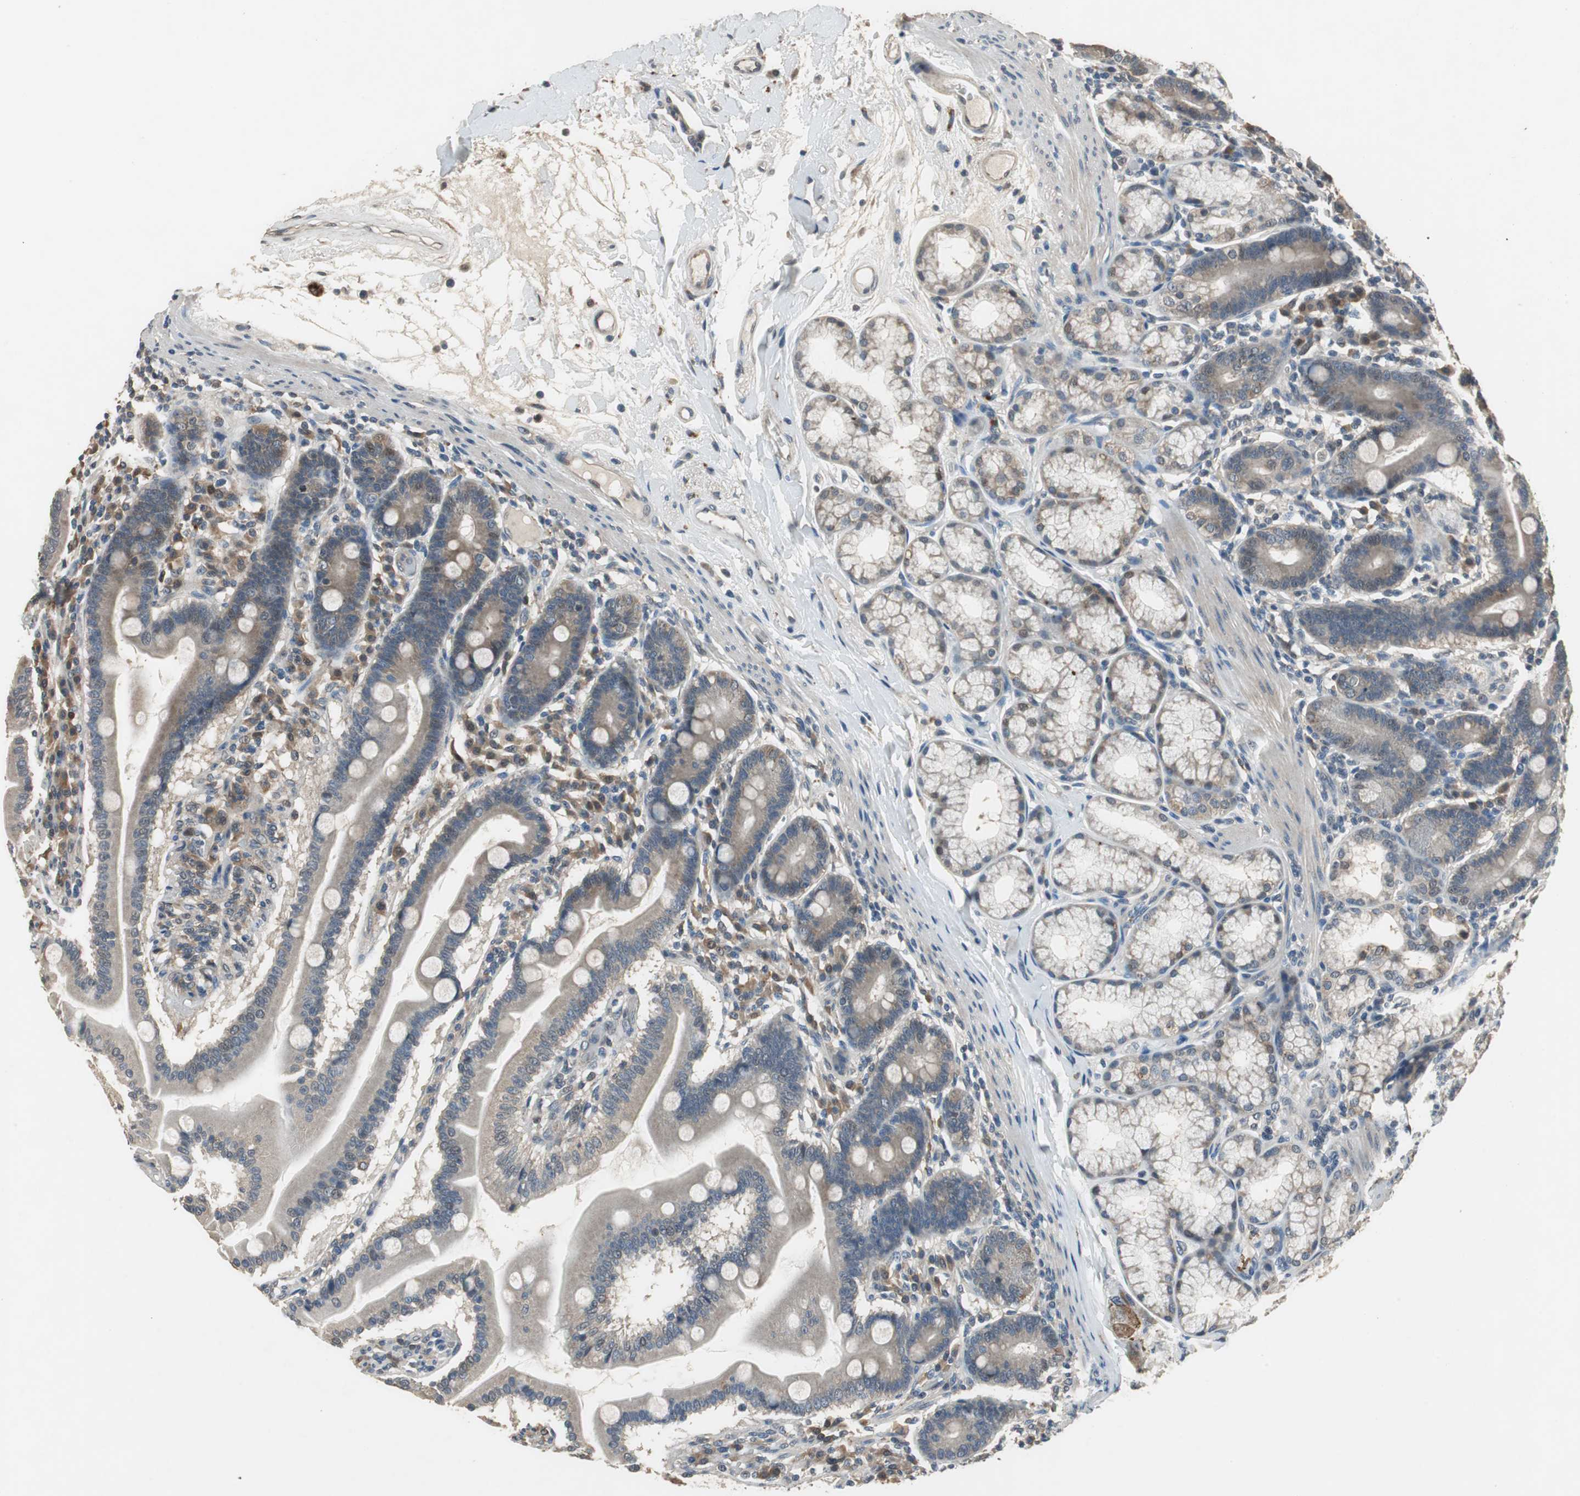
{"staining": {"intensity": "moderate", "quantity": "25%-75%", "location": "cytoplasmic/membranous"}, "tissue": "duodenum", "cell_type": "Glandular cells", "image_type": "normal", "snomed": [{"axis": "morphology", "description": "Normal tissue, NOS"}, {"axis": "topography", "description": "Duodenum"}], "caption": "Protein analysis of normal duodenum displays moderate cytoplasmic/membranous staining in about 25%-75% of glandular cells. Using DAB (3,3'-diaminobenzidine) (brown) and hematoxylin (blue) stains, captured at high magnification using brightfield microscopy.", "gene": "PI4KB", "patient": {"sex": "female", "age": 64}}